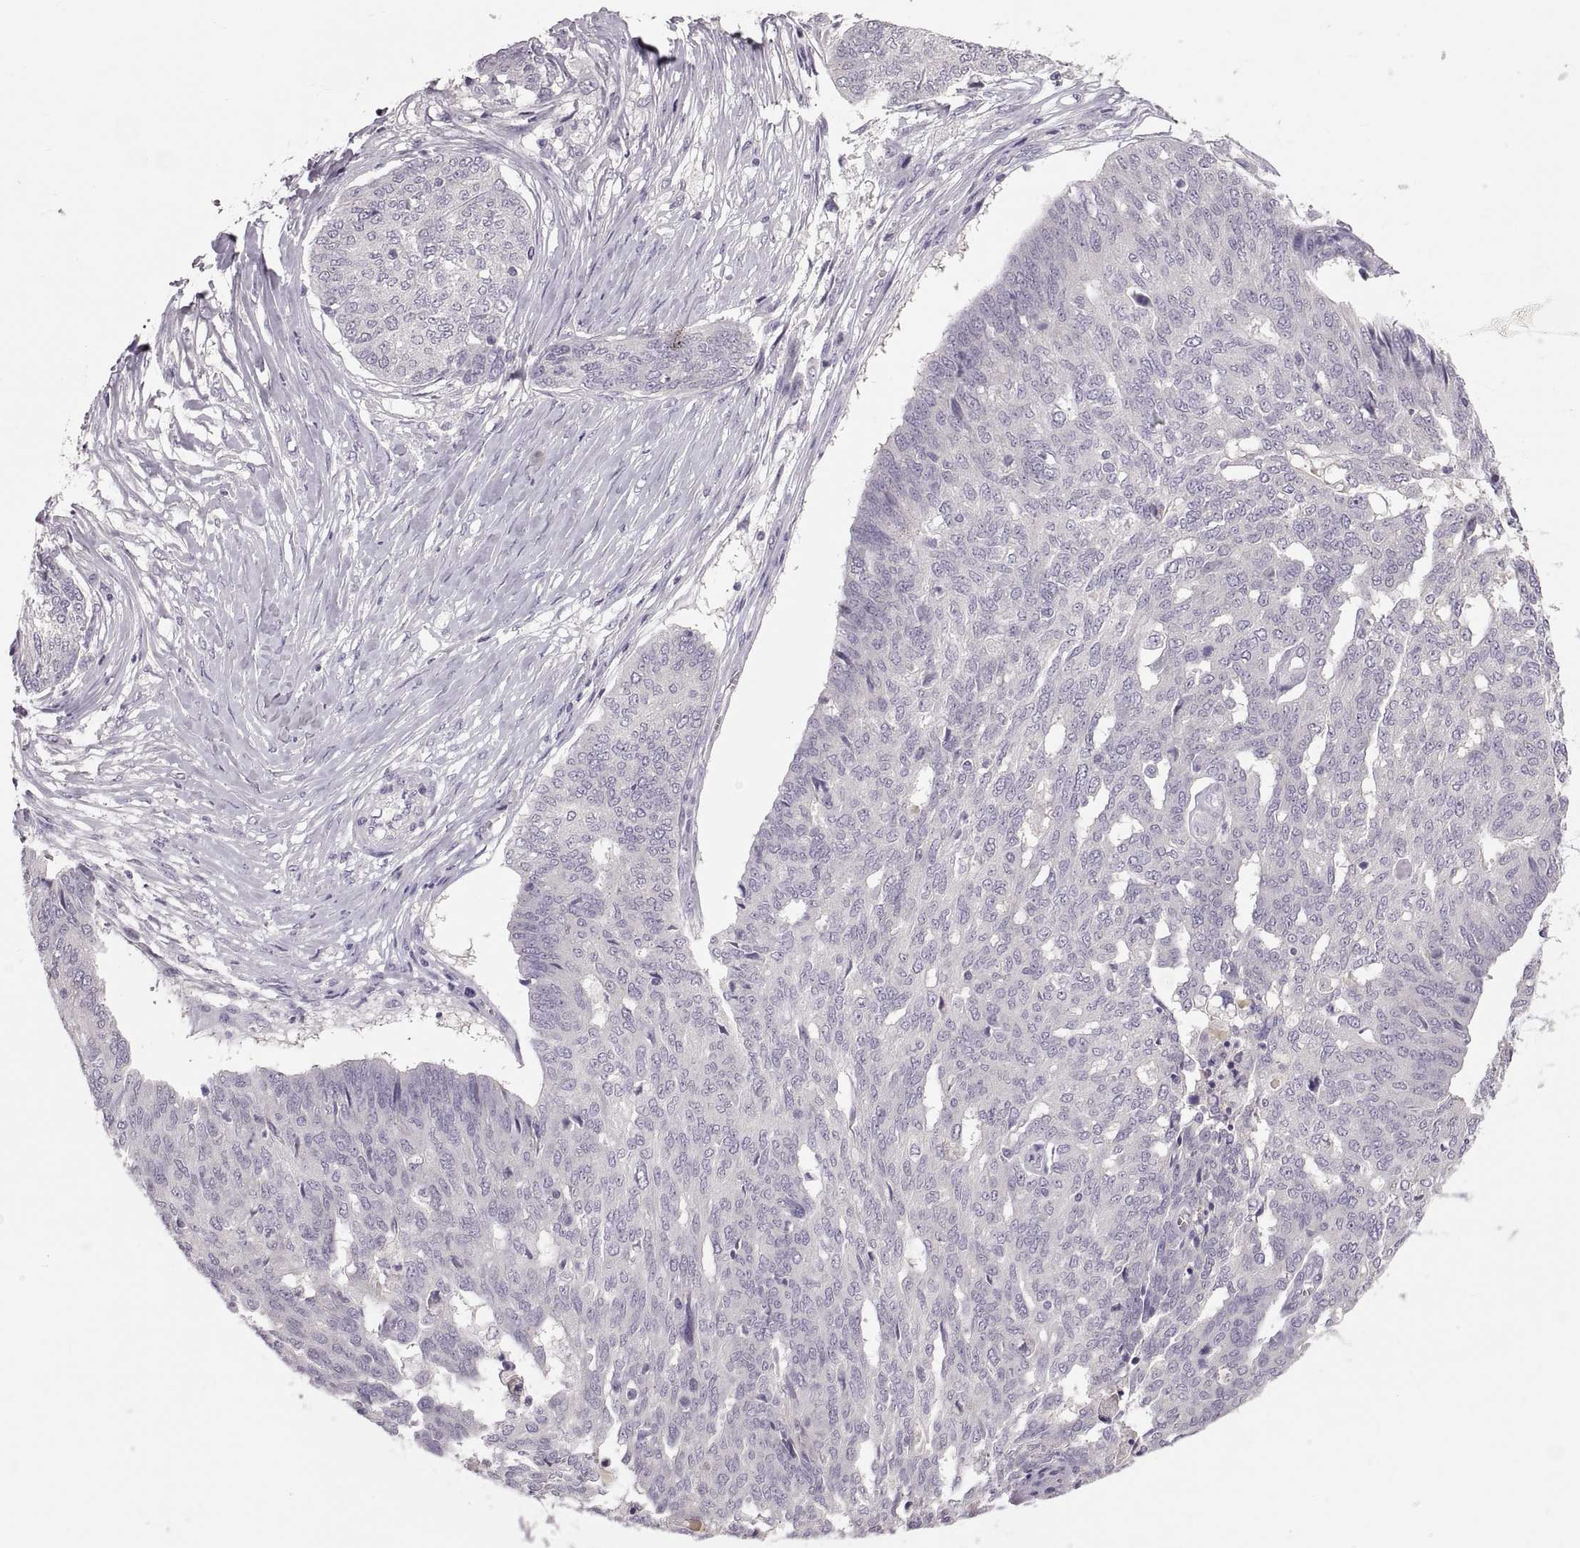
{"staining": {"intensity": "negative", "quantity": "none", "location": "none"}, "tissue": "ovarian cancer", "cell_type": "Tumor cells", "image_type": "cancer", "snomed": [{"axis": "morphology", "description": "Cystadenocarcinoma, serous, NOS"}, {"axis": "topography", "description": "Ovary"}], "caption": "DAB (3,3'-diaminobenzidine) immunohistochemical staining of ovarian serous cystadenocarcinoma exhibits no significant positivity in tumor cells. (DAB (3,3'-diaminobenzidine) immunohistochemistry, high magnification).", "gene": "WFDC8", "patient": {"sex": "female", "age": 67}}